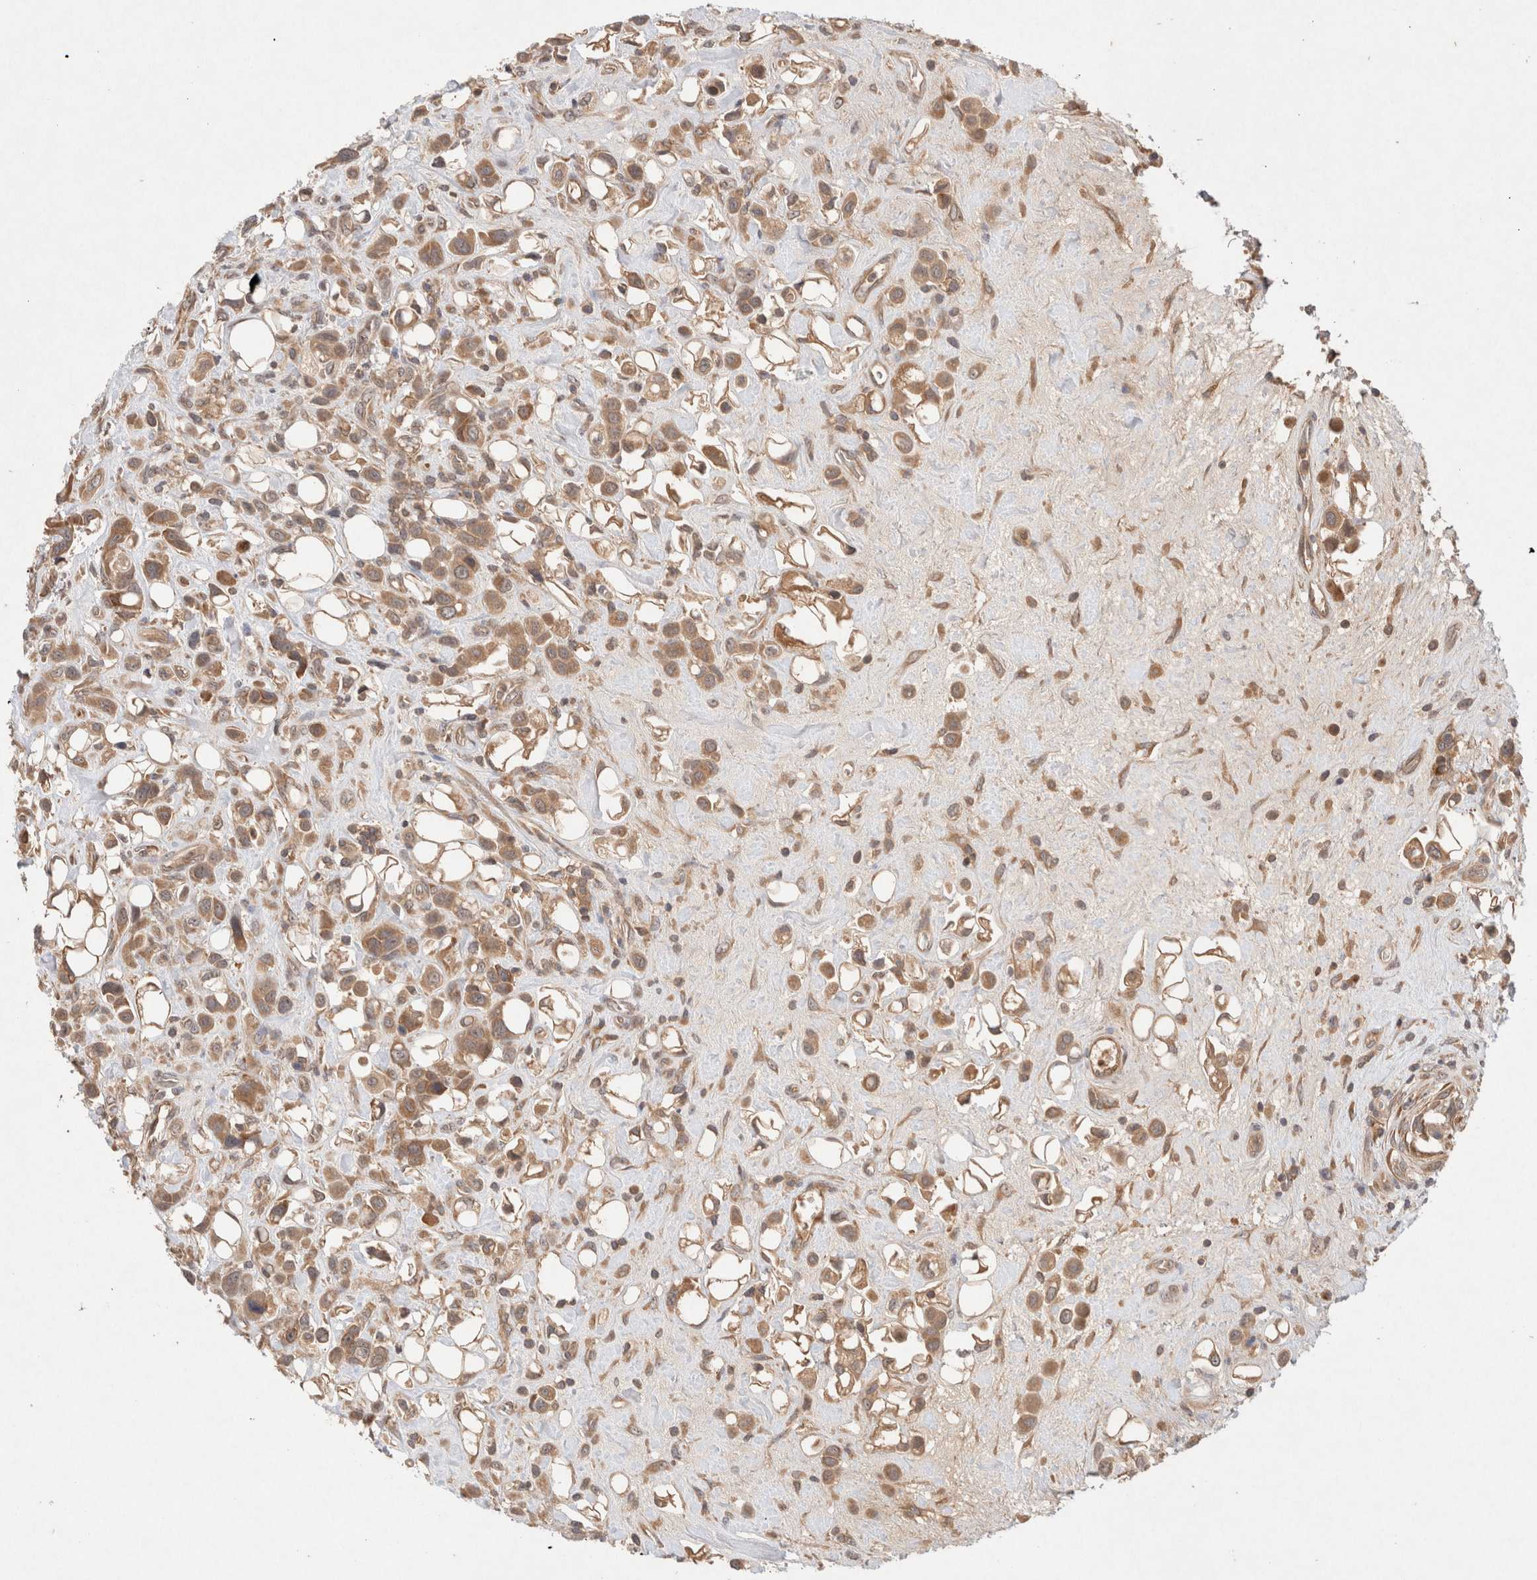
{"staining": {"intensity": "moderate", "quantity": ">75%", "location": "cytoplasmic/membranous"}, "tissue": "urothelial cancer", "cell_type": "Tumor cells", "image_type": "cancer", "snomed": [{"axis": "morphology", "description": "Urothelial carcinoma, High grade"}, {"axis": "topography", "description": "Urinary bladder"}], "caption": "A high-resolution micrograph shows immunohistochemistry staining of urothelial cancer, which shows moderate cytoplasmic/membranous positivity in approximately >75% of tumor cells.", "gene": "KLHL20", "patient": {"sex": "male", "age": 50}}